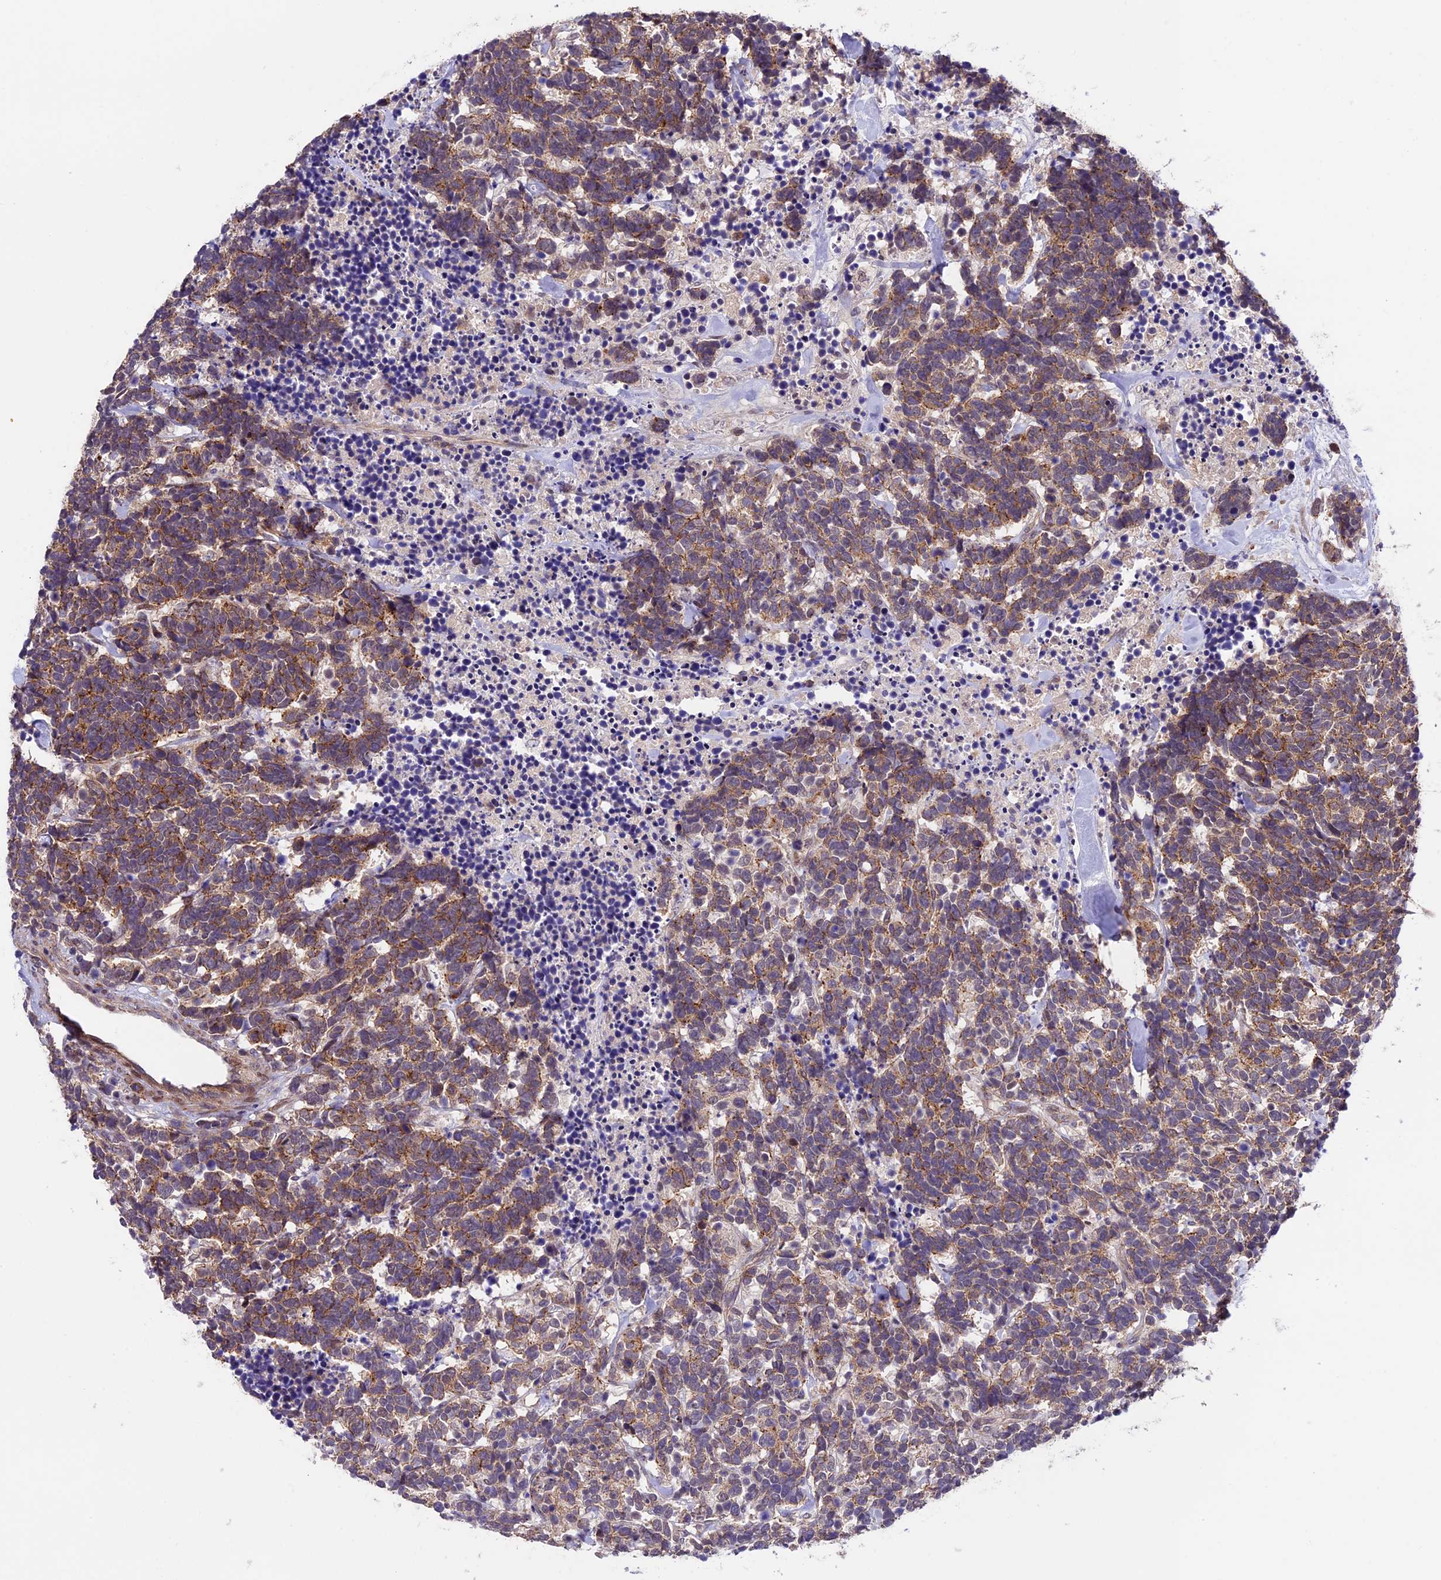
{"staining": {"intensity": "weak", "quantity": ">75%", "location": "cytoplasmic/membranous"}, "tissue": "carcinoid", "cell_type": "Tumor cells", "image_type": "cancer", "snomed": [{"axis": "morphology", "description": "Carcinoma, NOS"}, {"axis": "morphology", "description": "Carcinoid, malignant, NOS"}, {"axis": "topography", "description": "Urinary bladder"}], "caption": "Protein expression analysis of carcinoid reveals weak cytoplasmic/membranous positivity in about >75% of tumor cells.", "gene": "SIPA1L3", "patient": {"sex": "male", "age": 57}}